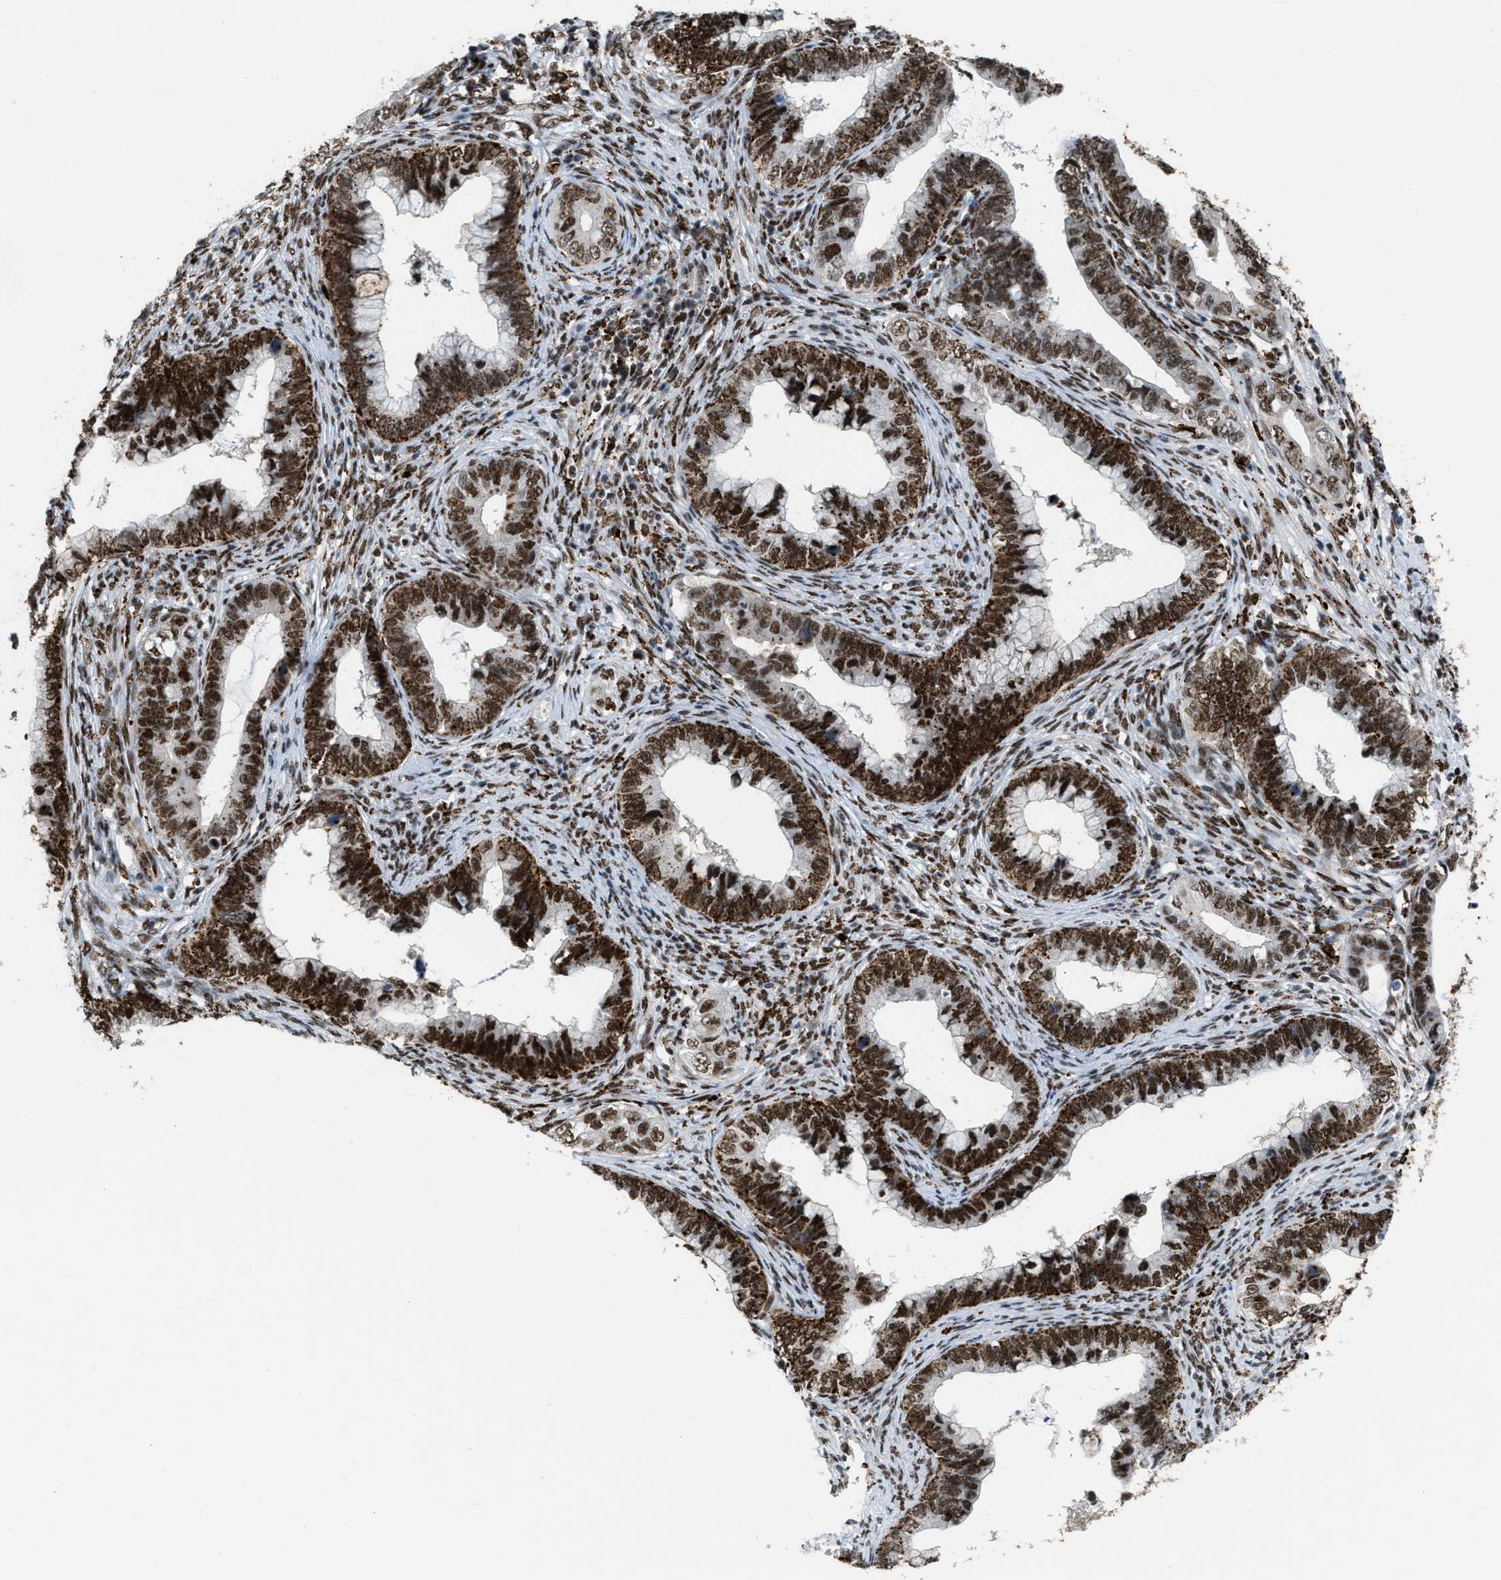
{"staining": {"intensity": "strong", "quantity": ">75%", "location": "nuclear"}, "tissue": "cervical cancer", "cell_type": "Tumor cells", "image_type": "cancer", "snomed": [{"axis": "morphology", "description": "Adenocarcinoma, NOS"}, {"axis": "topography", "description": "Cervix"}], "caption": "This histopathology image reveals immunohistochemistry (IHC) staining of cervical cancer (adenocarcinoma), with high strong nuclear positivity in approximately >75% of tumor cells.", "gene": "NUMA1", "patient": {"sex": "female", "age": 44}}